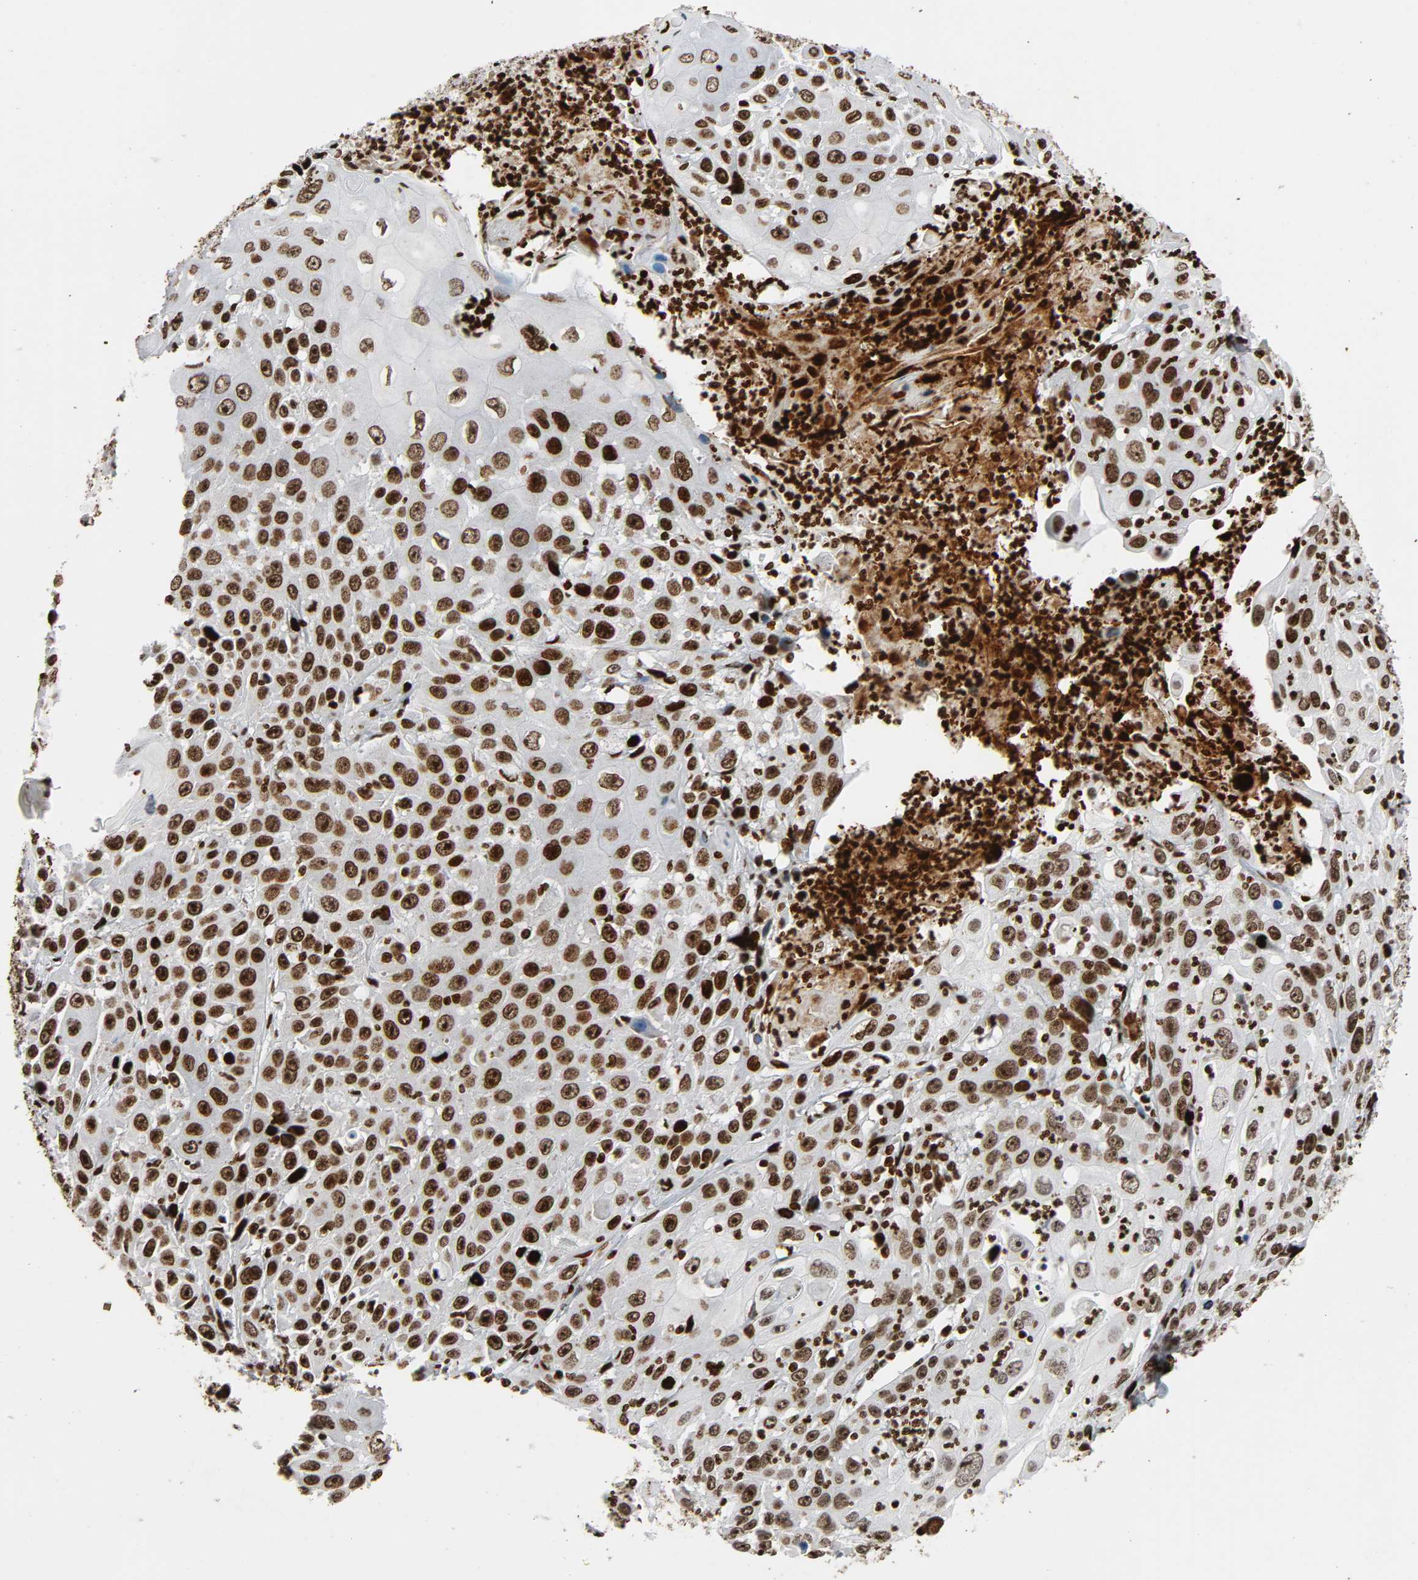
{"staining": {"intensity": "strong", "quantity": ">75%", "location": "nuclear"}, "tissue": "cervical cancer", "cell_type": "Tumor cells", "image_type": "cancer", "snomed": [{"axis": "morphology", "description": "Squamous cell carcinoma, NOS"}, {"axis": "topography", "description": "Cervix"}], "caption": "This histopathology image exhibits immunohistochemistry staining of cervical squamous cell carcinoma, with high strong nuclear expression in approximately >75% of tumor cells.", "gene": "RXRA", "patient": {"sex": "female", "age": 39}}